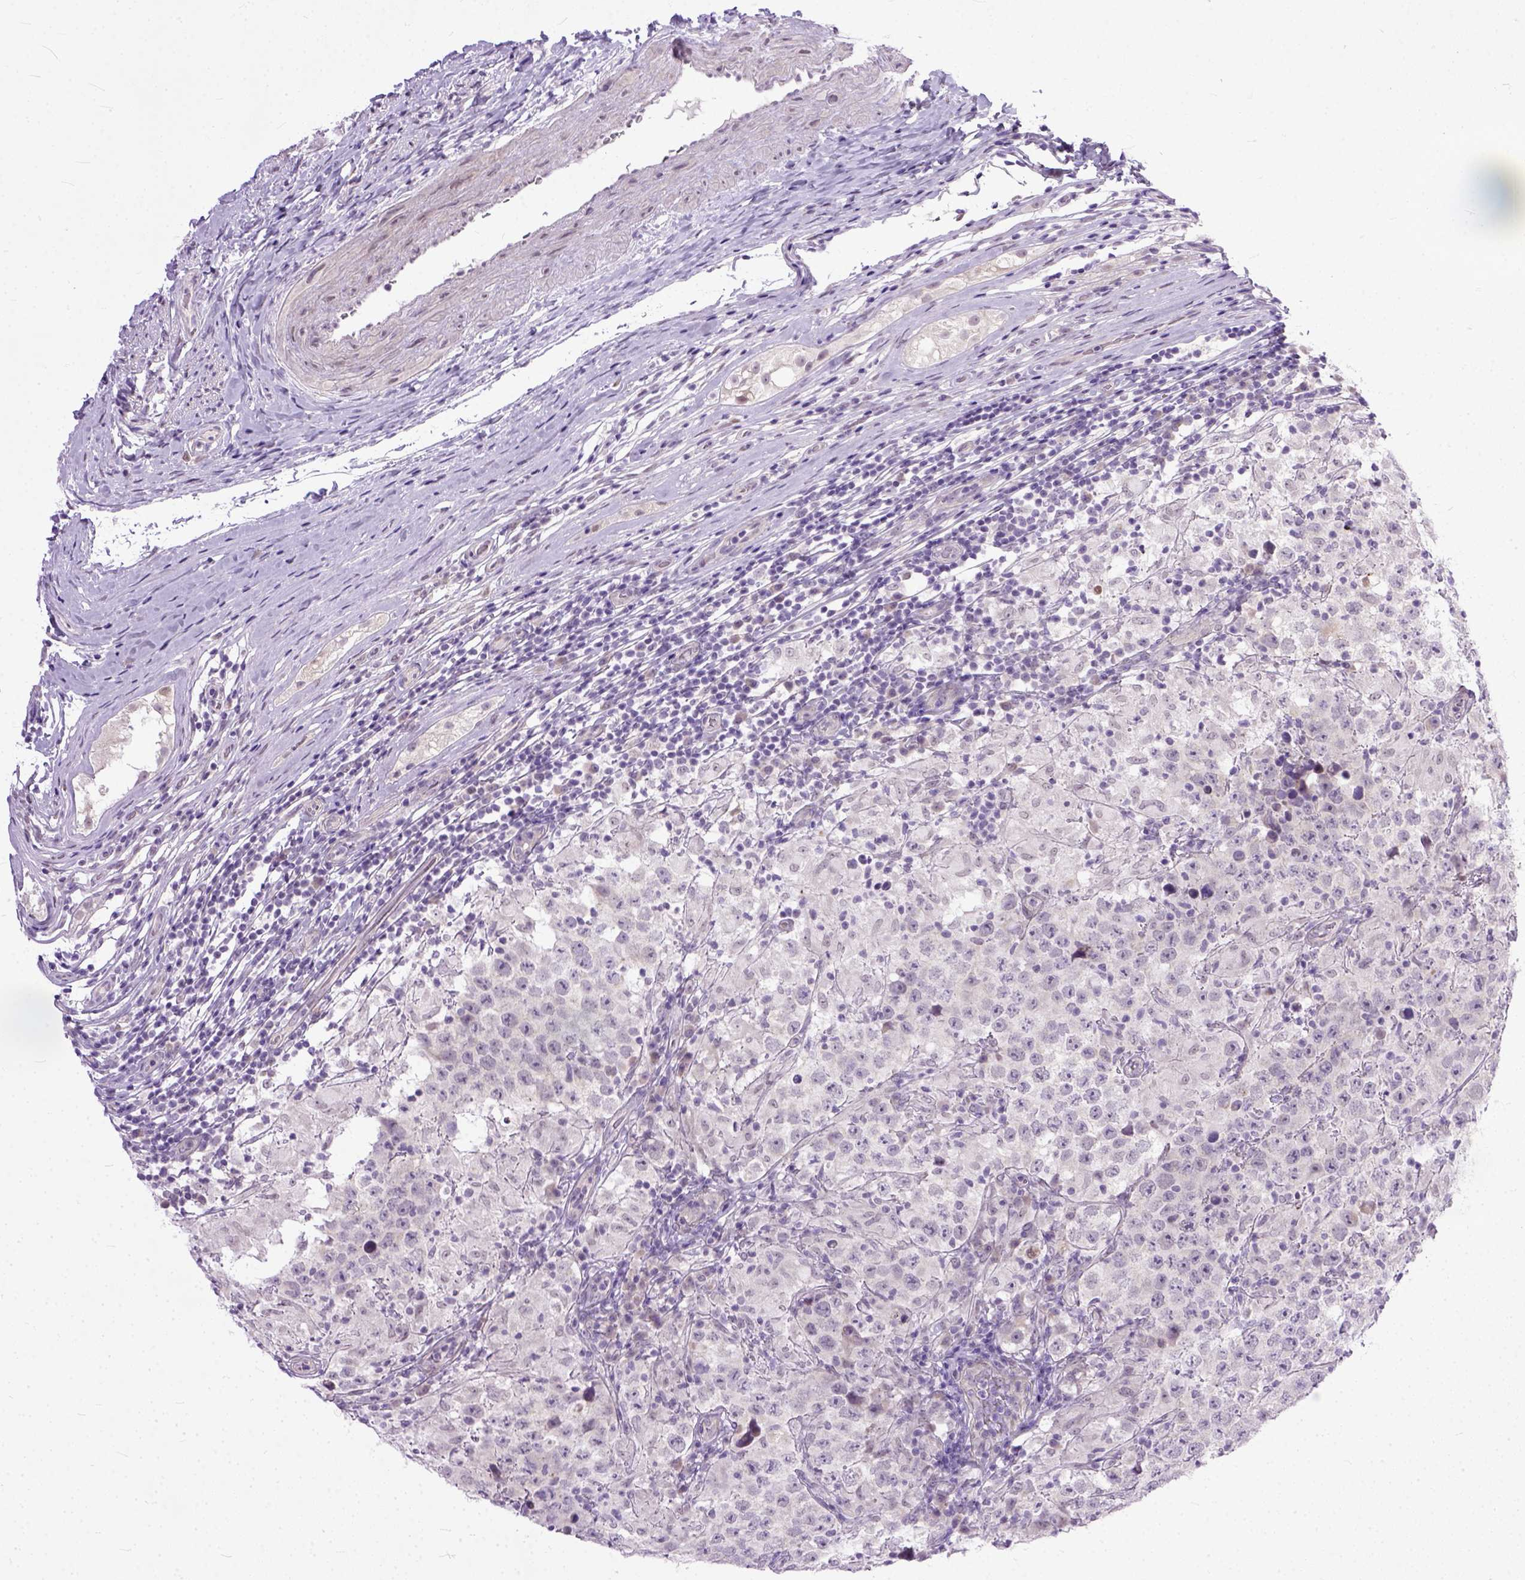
{"staining": {"intensity": "negative", "quantity": "none", "location": "none"}, "tissue": "testis cancer", "cell_type": "Tumor cells", "image_type": "cancer", "snomed": [{"axis": "morphology", "description": "Seminoma, NOS"}, {"axis": "morphology", "description": "Carcinoma, Embryonal, NOS"}, {"axis": "topography", "description": "Testis"}], "caption": "Human testis cancer (embryonal carcinoma) stained for a protein using IHC exhibits no positivity in tumor cells.", "gene": "TCEAL7", "patient": {"sex": "male", "age": 41}}